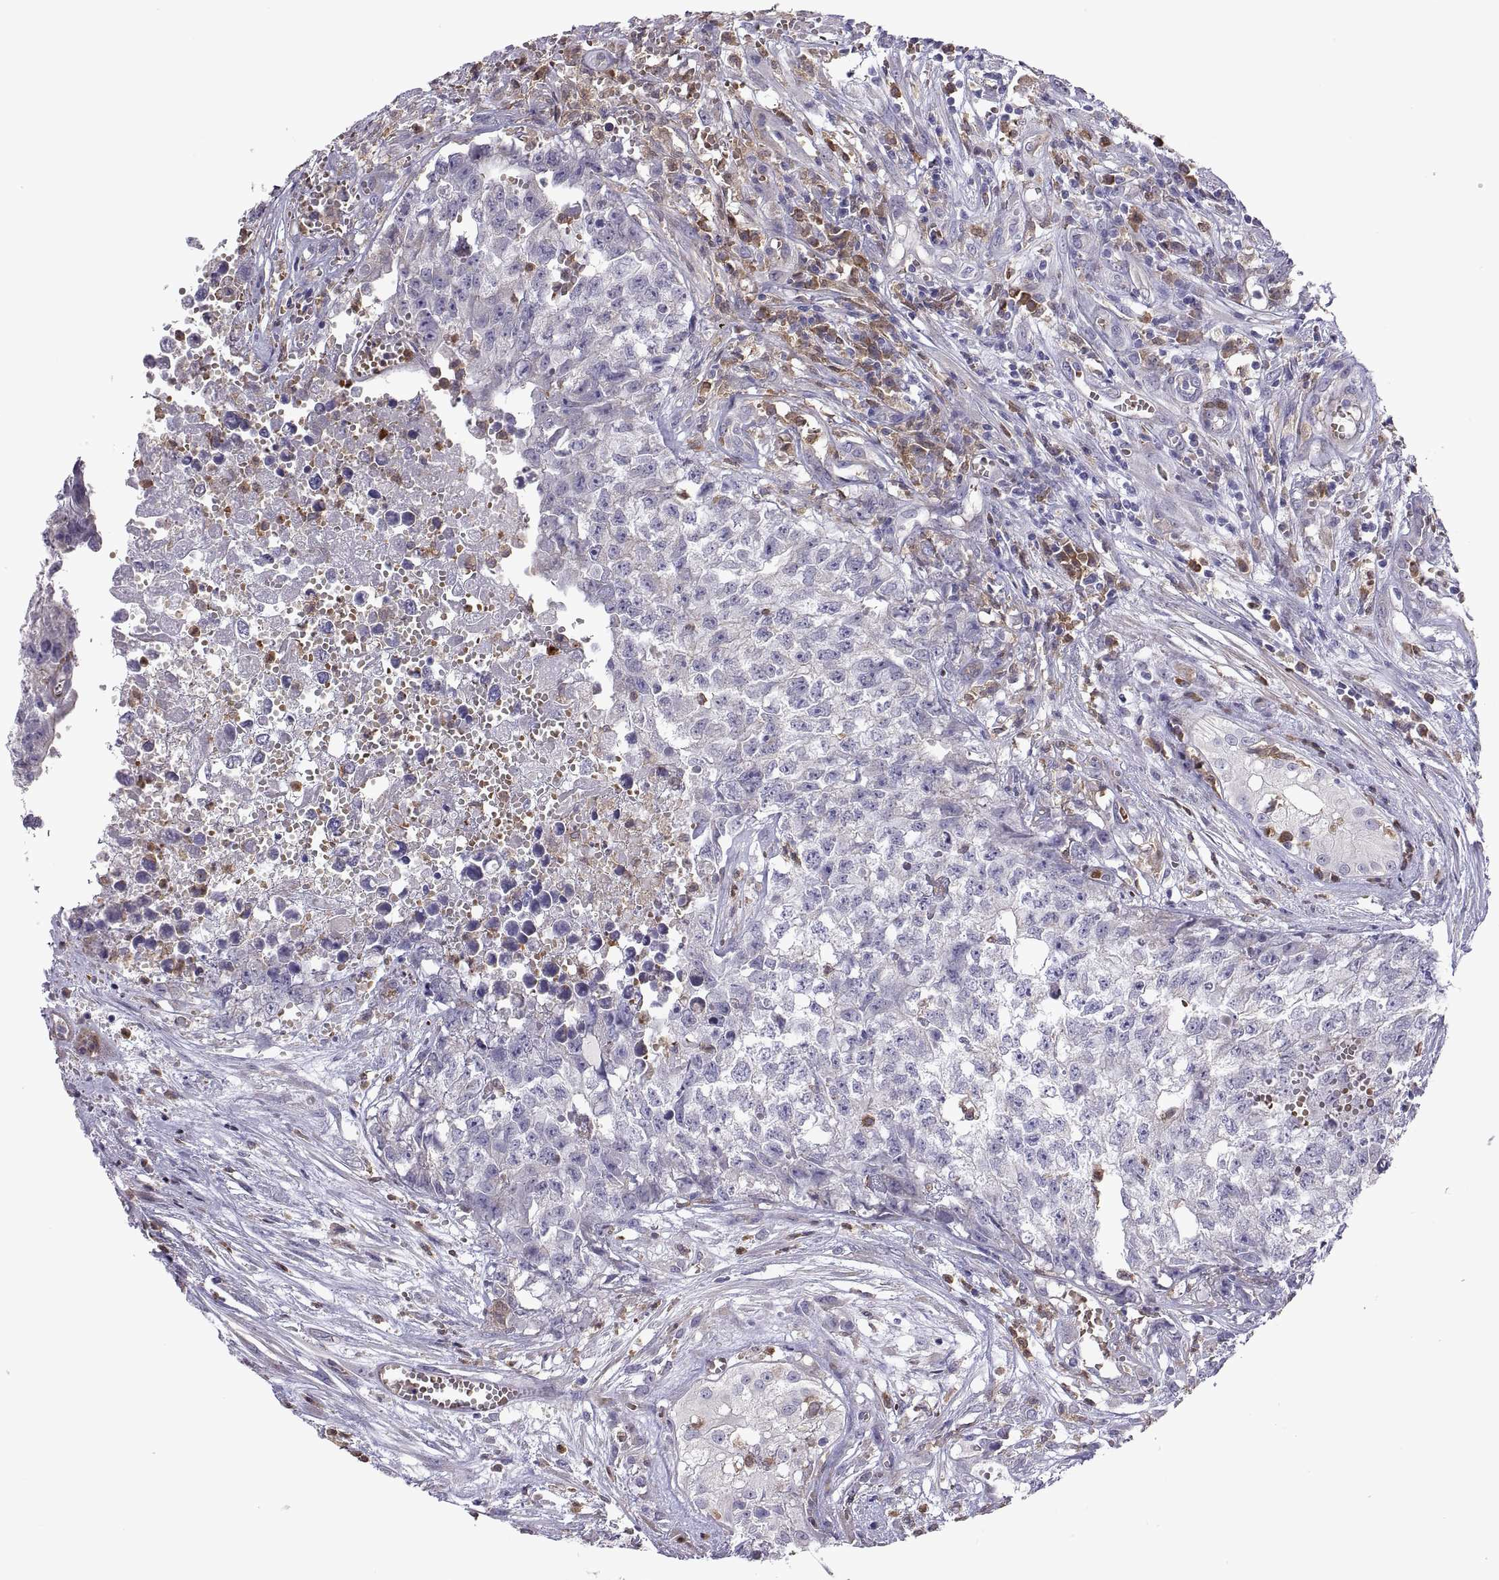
{"staining": {"intensity": "negative", "quantity": "none", "location": "none"}, "tissue": "testis cancer", "cell_type": "Tumor cells", "image_type": "cancer", "snomed": [{"axis": "morphology", "description": "Seminoma, NOS"}, {"axis": "morphology", "description": "Carcinoma, Embryonal, NOS"}, {"axis": "topography", "description": "Testis"}], "caption": "Immunohistochemistry (IHC) histopathology image of testis cancer stained for a protein (brown), which shows no expression in tumor cells.", "gene": "DOK3", "patient": {"sex": "male", "age": 22}}